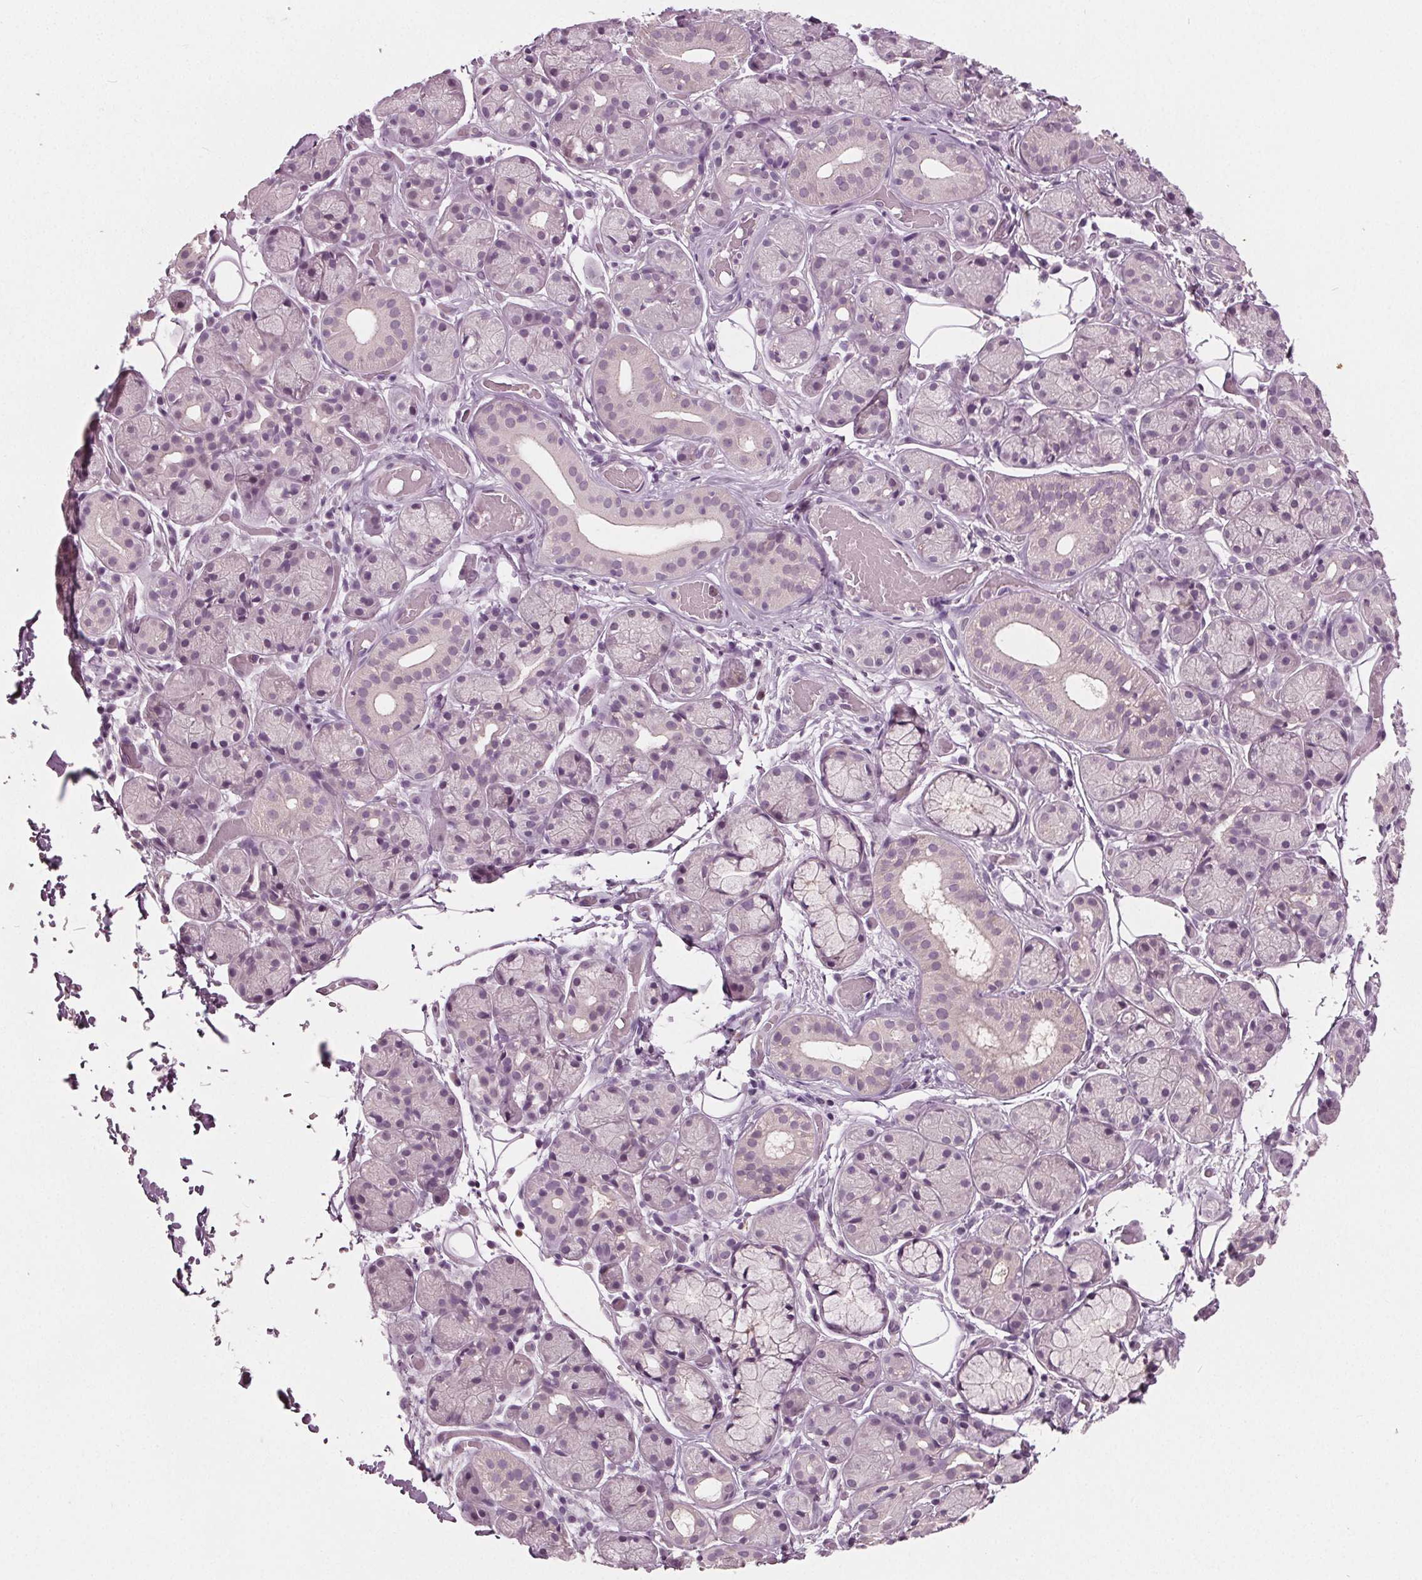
{"staining": {"intensity": "negative", "quantity": "none", "location": "none"}, "tissue": "salivary gland", "cell_type": "Glandular cells", "image_type": "normal", "snomed": [{"axis": "morphology", "description": "Normal tissue, NOS"}, {"axis": "topography", "description": "Salivary gland"}, {"axis": "topography", "description": "Peripheral nerve tissue"}], "caption": "Immunohistochemistry image of benign human salivary gland stained for a protein (brown), which exhibits no positivity in glandular cells.", "gene": "TKFC", "patient": {"sex": "male", "age": 71}}